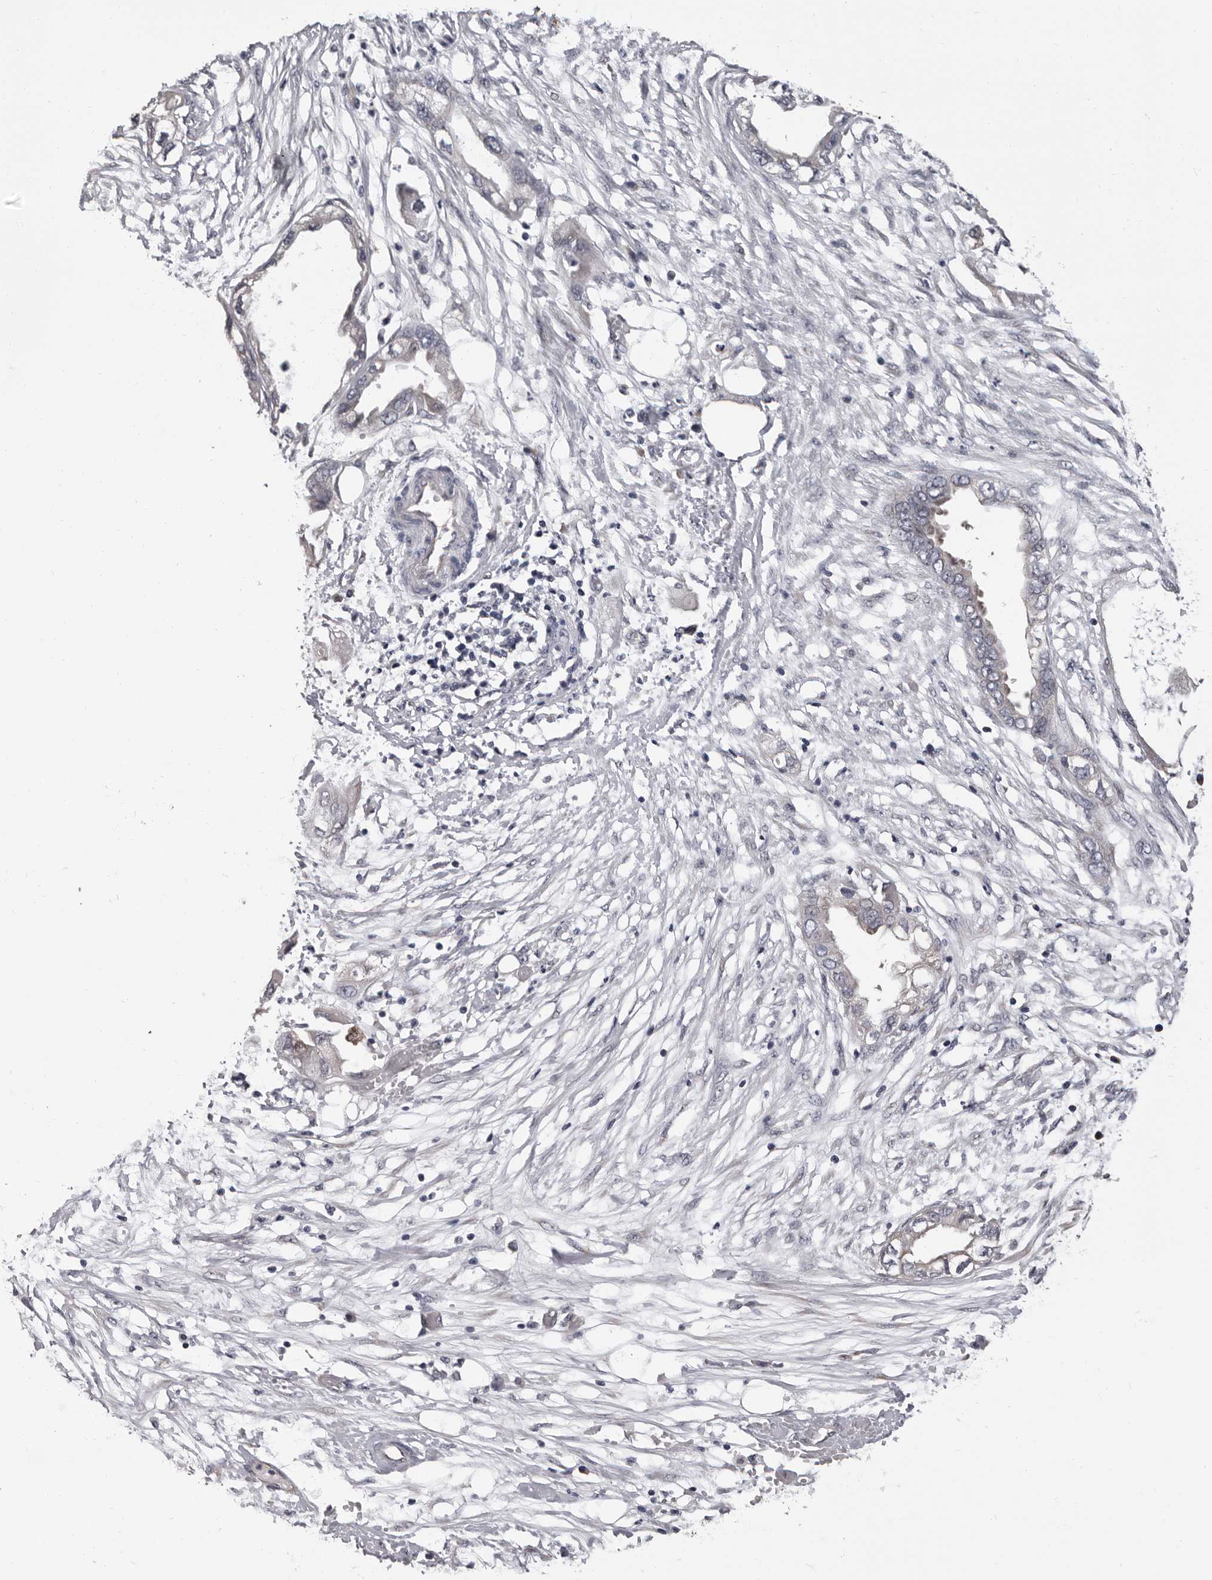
{"staining": {"intensity": "negative", "quantity": "none", "location": "none"}, "tissue": "endometrial cancer", "cell_type": "Tumor cells", "image_type": "cancer", "snomed": [{"axis": "morphology", "description": "Adenocarcinoma, NOS"}, {"axis": "morphology", "description": "Adenocarcinoma, metastatic, NOS"}, {"axis": "topography", "description": "Adipose tissue"}, {"axis": "topography", "description": "Endometrium"}], "caption": "This is an immunohistochemistry (IHC) micrograph of human endometrial metastatic adenocarcinoma. There is no positivity in tumor cells.", "gene": "MED8", "patient": {"sex": "female", "age": 67}}